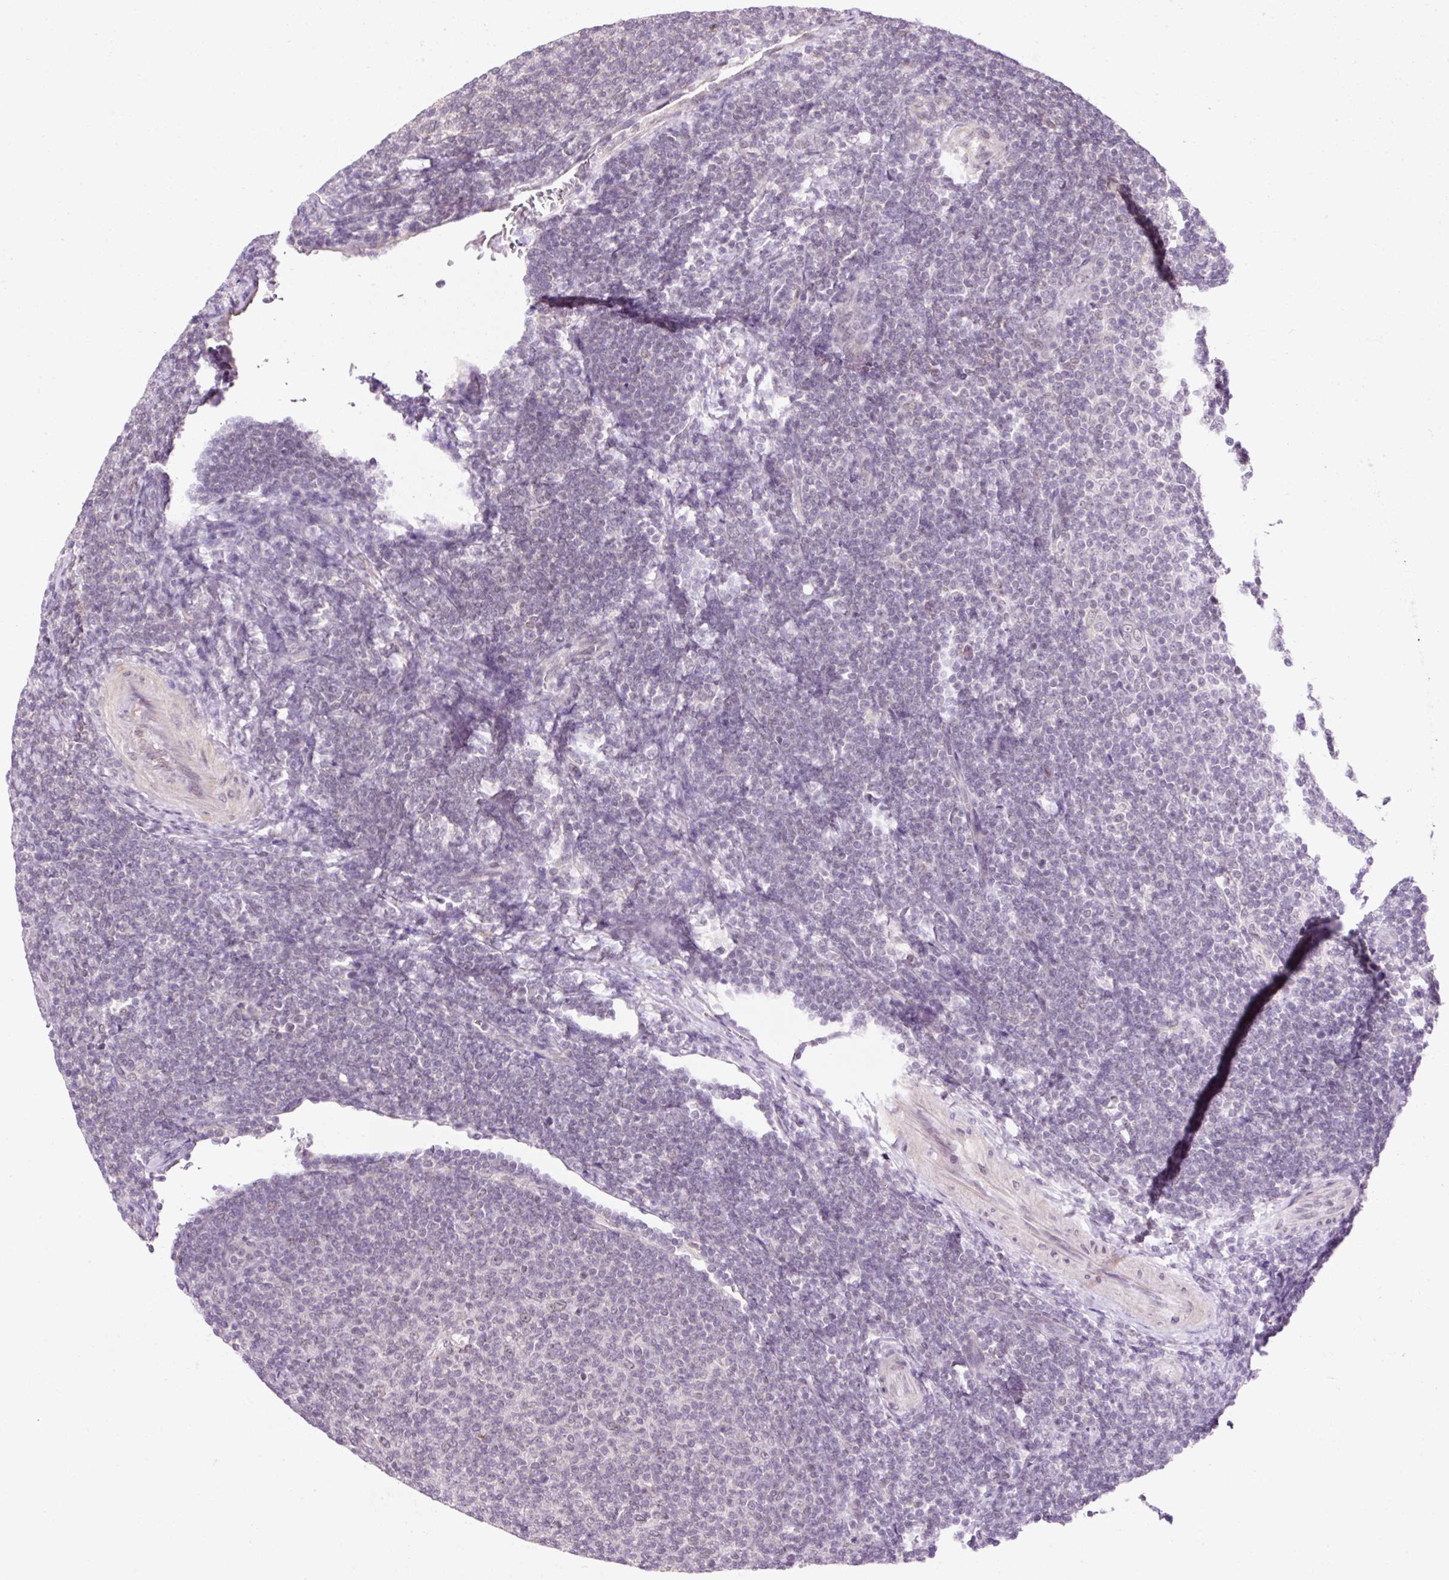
{"staining": {"intensity": "negative", "quantity": "none", "location": "none"}, "tissue": "lymphoma", "cell_type": "Tumor cells", "image_type": "cancer", "snomed": [{"axis": "morphology", "description": "Malignant lymphoma, non-Hodgkin's type, Low grade"}, {"axis": "topography", "description": "Lymph node"}], "caption": "High magnification brightfield microscopy of malignant lymphoma, non-Hodgkin's type (low-grade) stained with DAB (3,3'-diaminobenzidine) (brown) and counterstained with hematoxylin (blue): tumor cells show no significant positivity.", "gene": "ZNF610", "patient": {"sex": "male", "age": 66}}